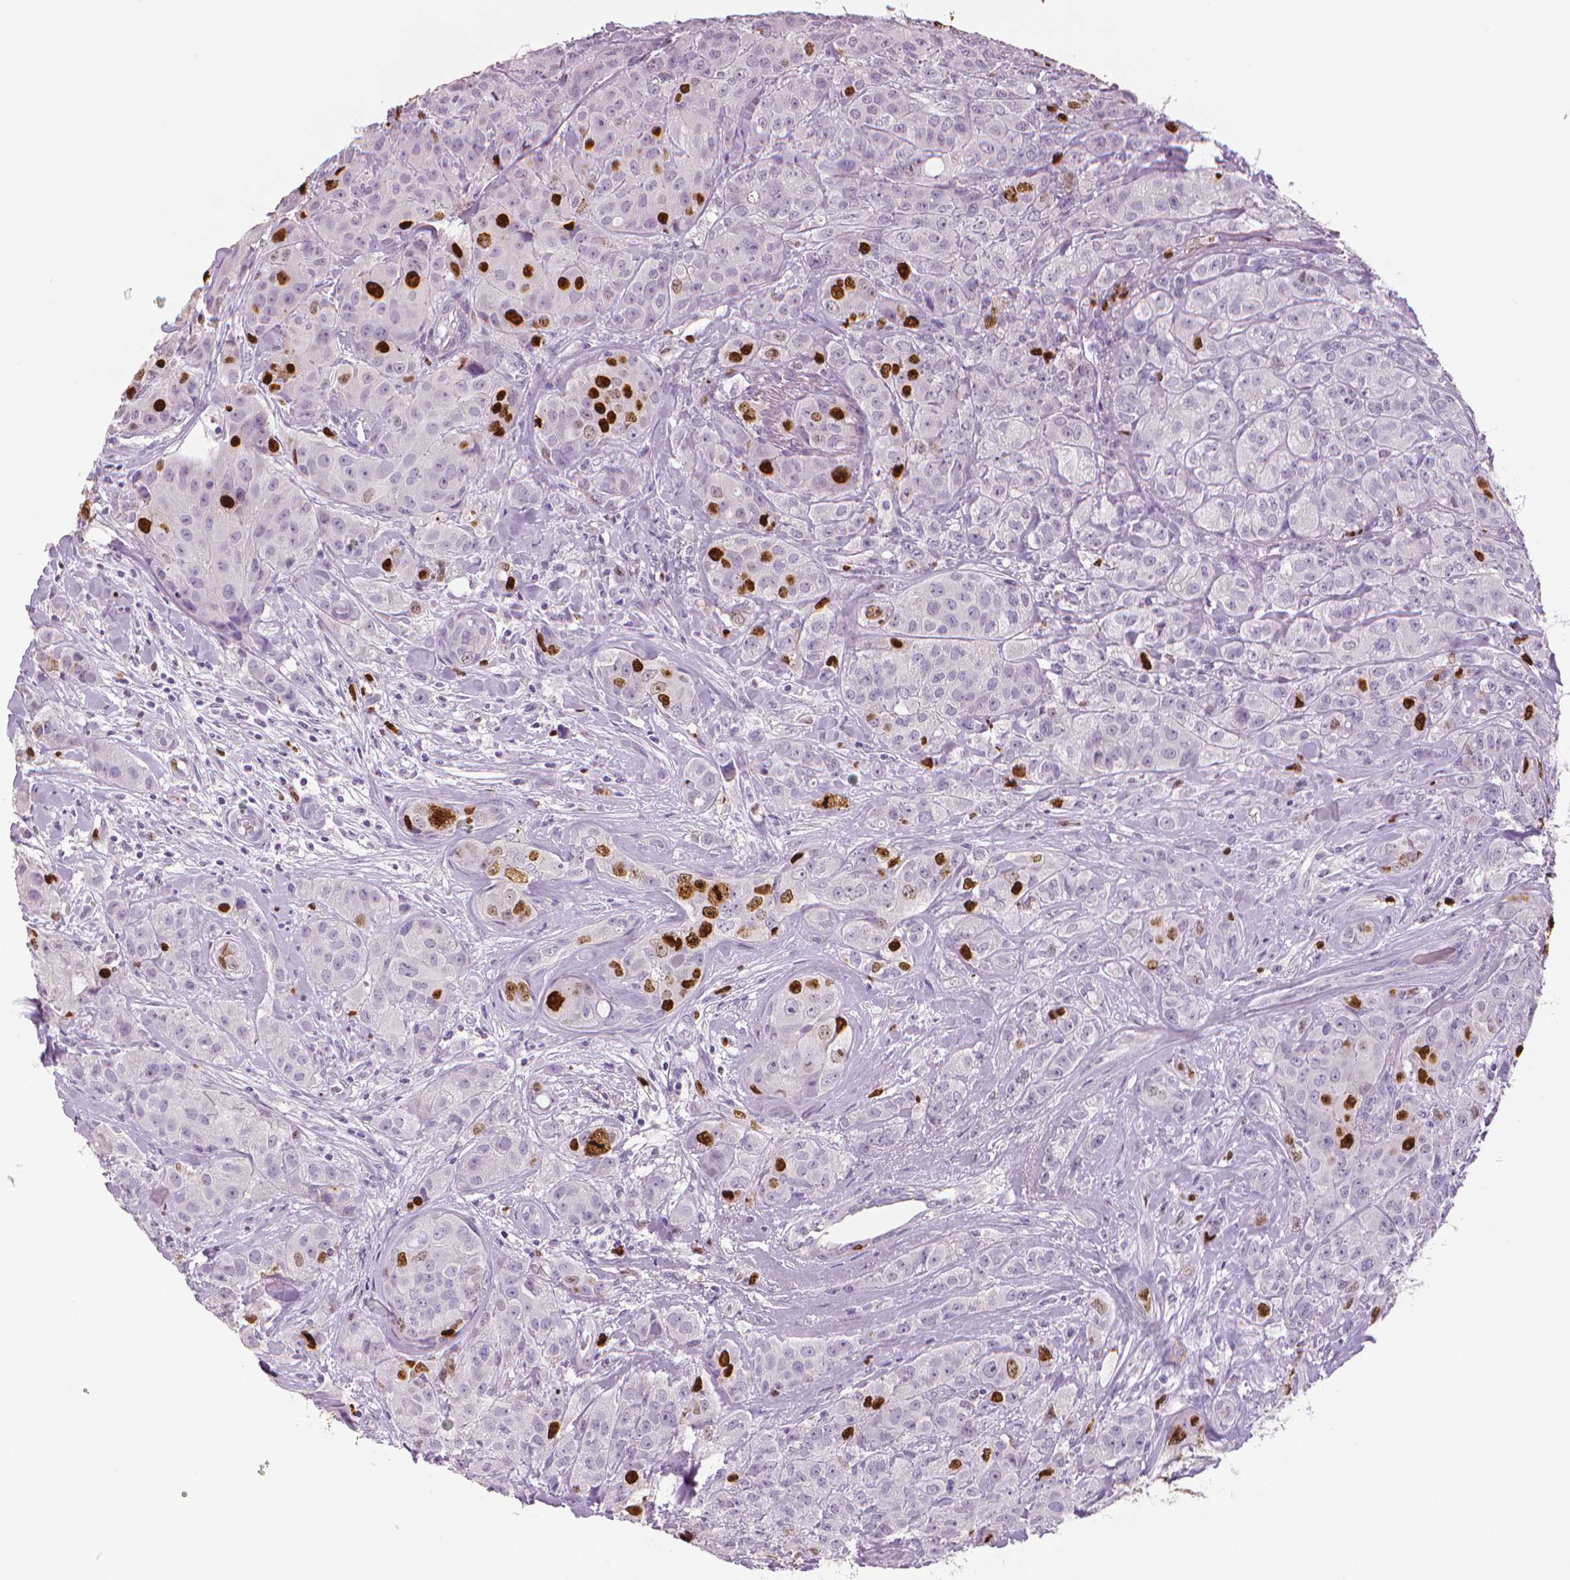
{"staining": {"intensity": "strong", "quantity": "<25%", "location": "nuclear"}, "tissue": "breast cancer", "cell_type": "Tumor cells", "image_type": "cancer", "snomed": [{"axis": "morphology", "description": "Duct carcinoma"}, {"axis": "topography", "description": "Breast"}], "caption": "IHC micrograph of breast intraductal carcinoma stained for a protein (brown), which shows medium levels of strong nuclear expression in about <25% of tumor cells.", "gene": "MKI67", "patient": {"sex": "female", "age": 43}}